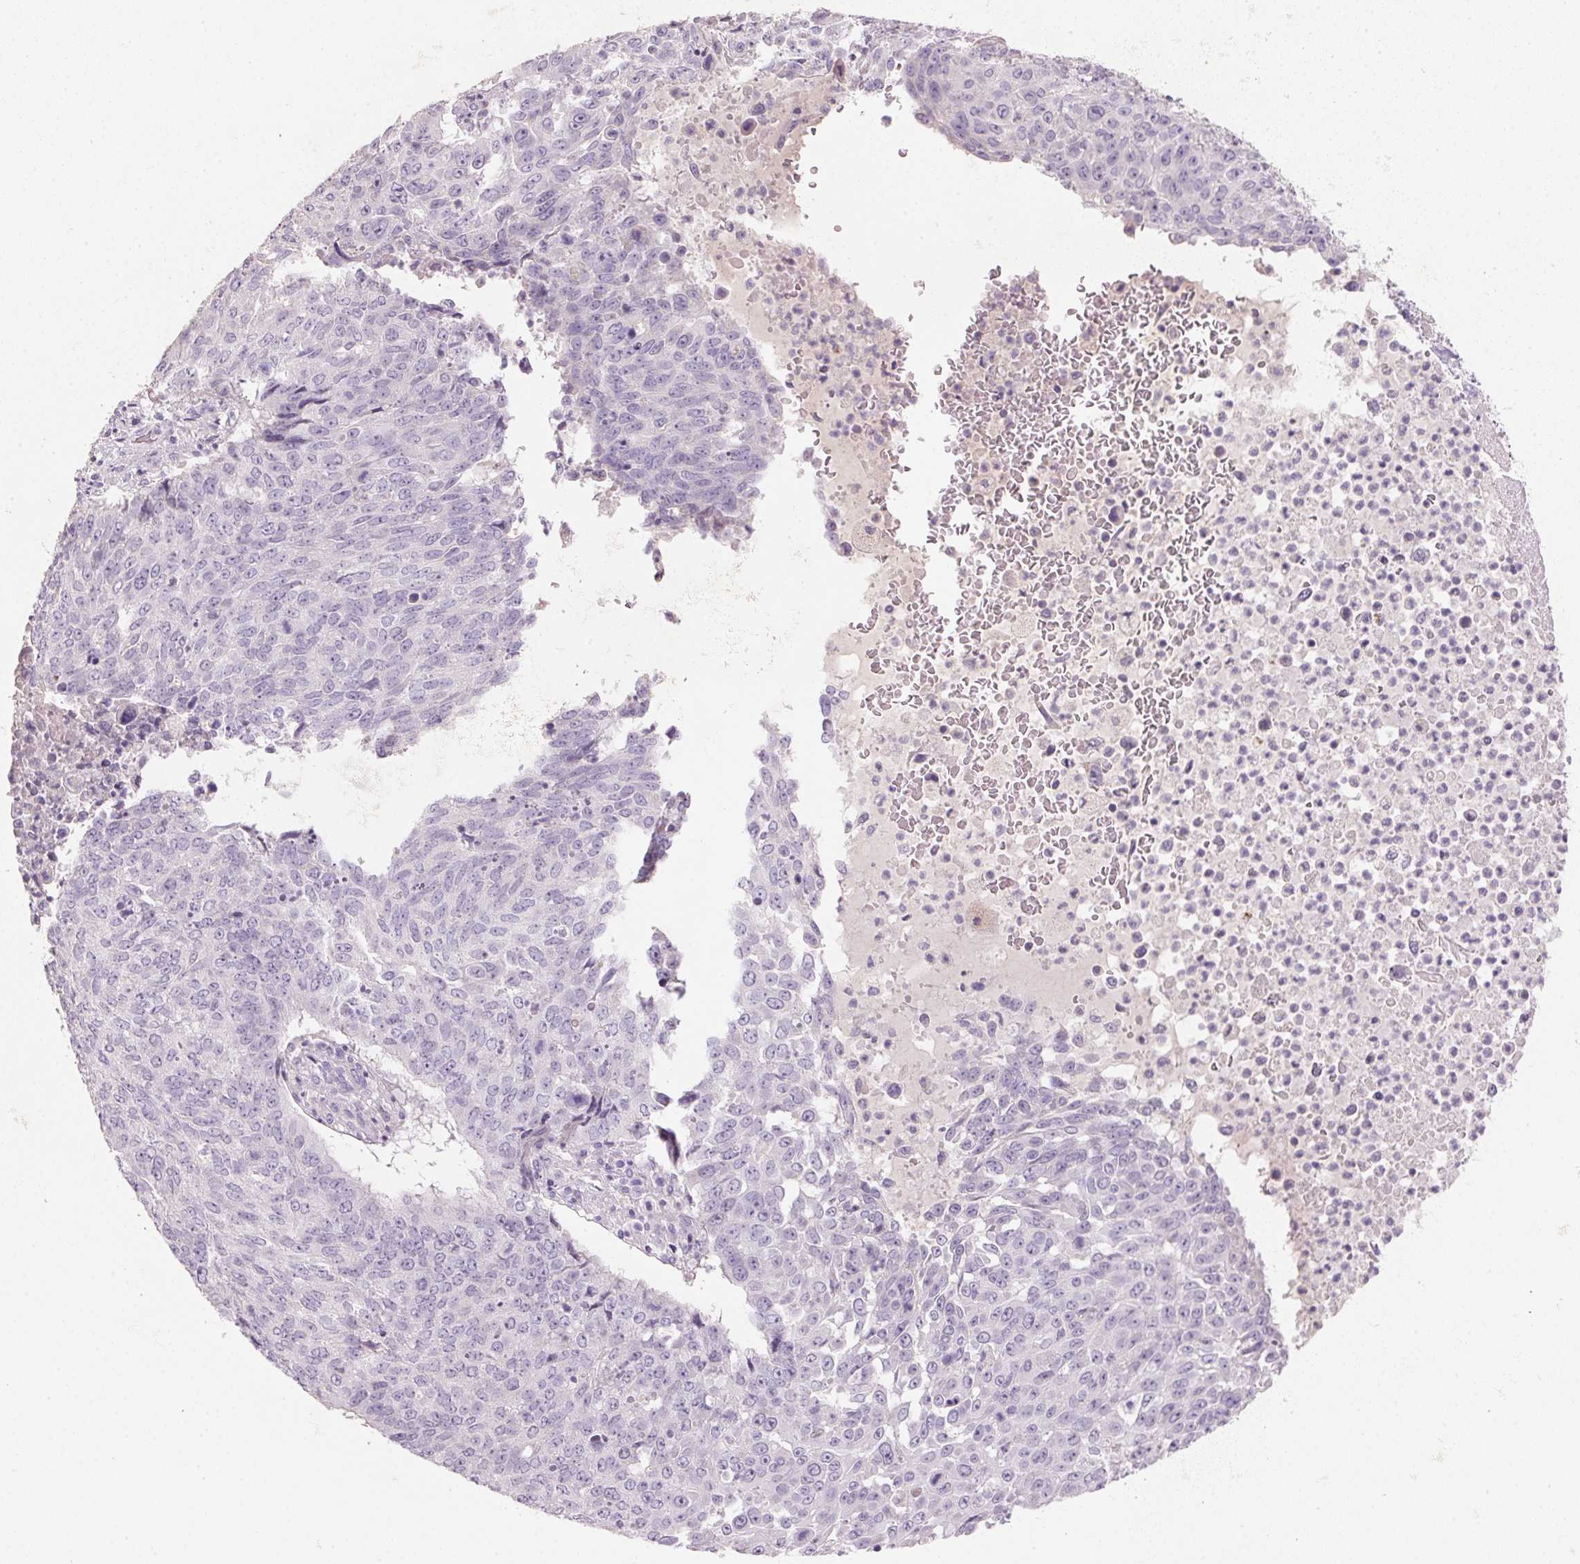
{"staining": {"intensity": "negative", "quantity": "none", "location": "none"}, "tissue": "lung cancer", "cell_type": "Tumor cells", "image_type": "cancer", "snomed": [{"axis": "morphology", "description": "Normal tissue, NOS"}, {"axis": "morphology", "description": "Squamous cell carcinoma, NOS"}, {"axis": "topography", "description": "Bronchus"}, {"axis": "topography", "description": "Lung"}], "caption": "This is an immunohistochemistry (IHC) photomicrograph of lung squamous cell carcinoma. There is no staining in tumor cells.", "gene": "HSD17B1", "patient": {"sex": "male", "age": 64}}